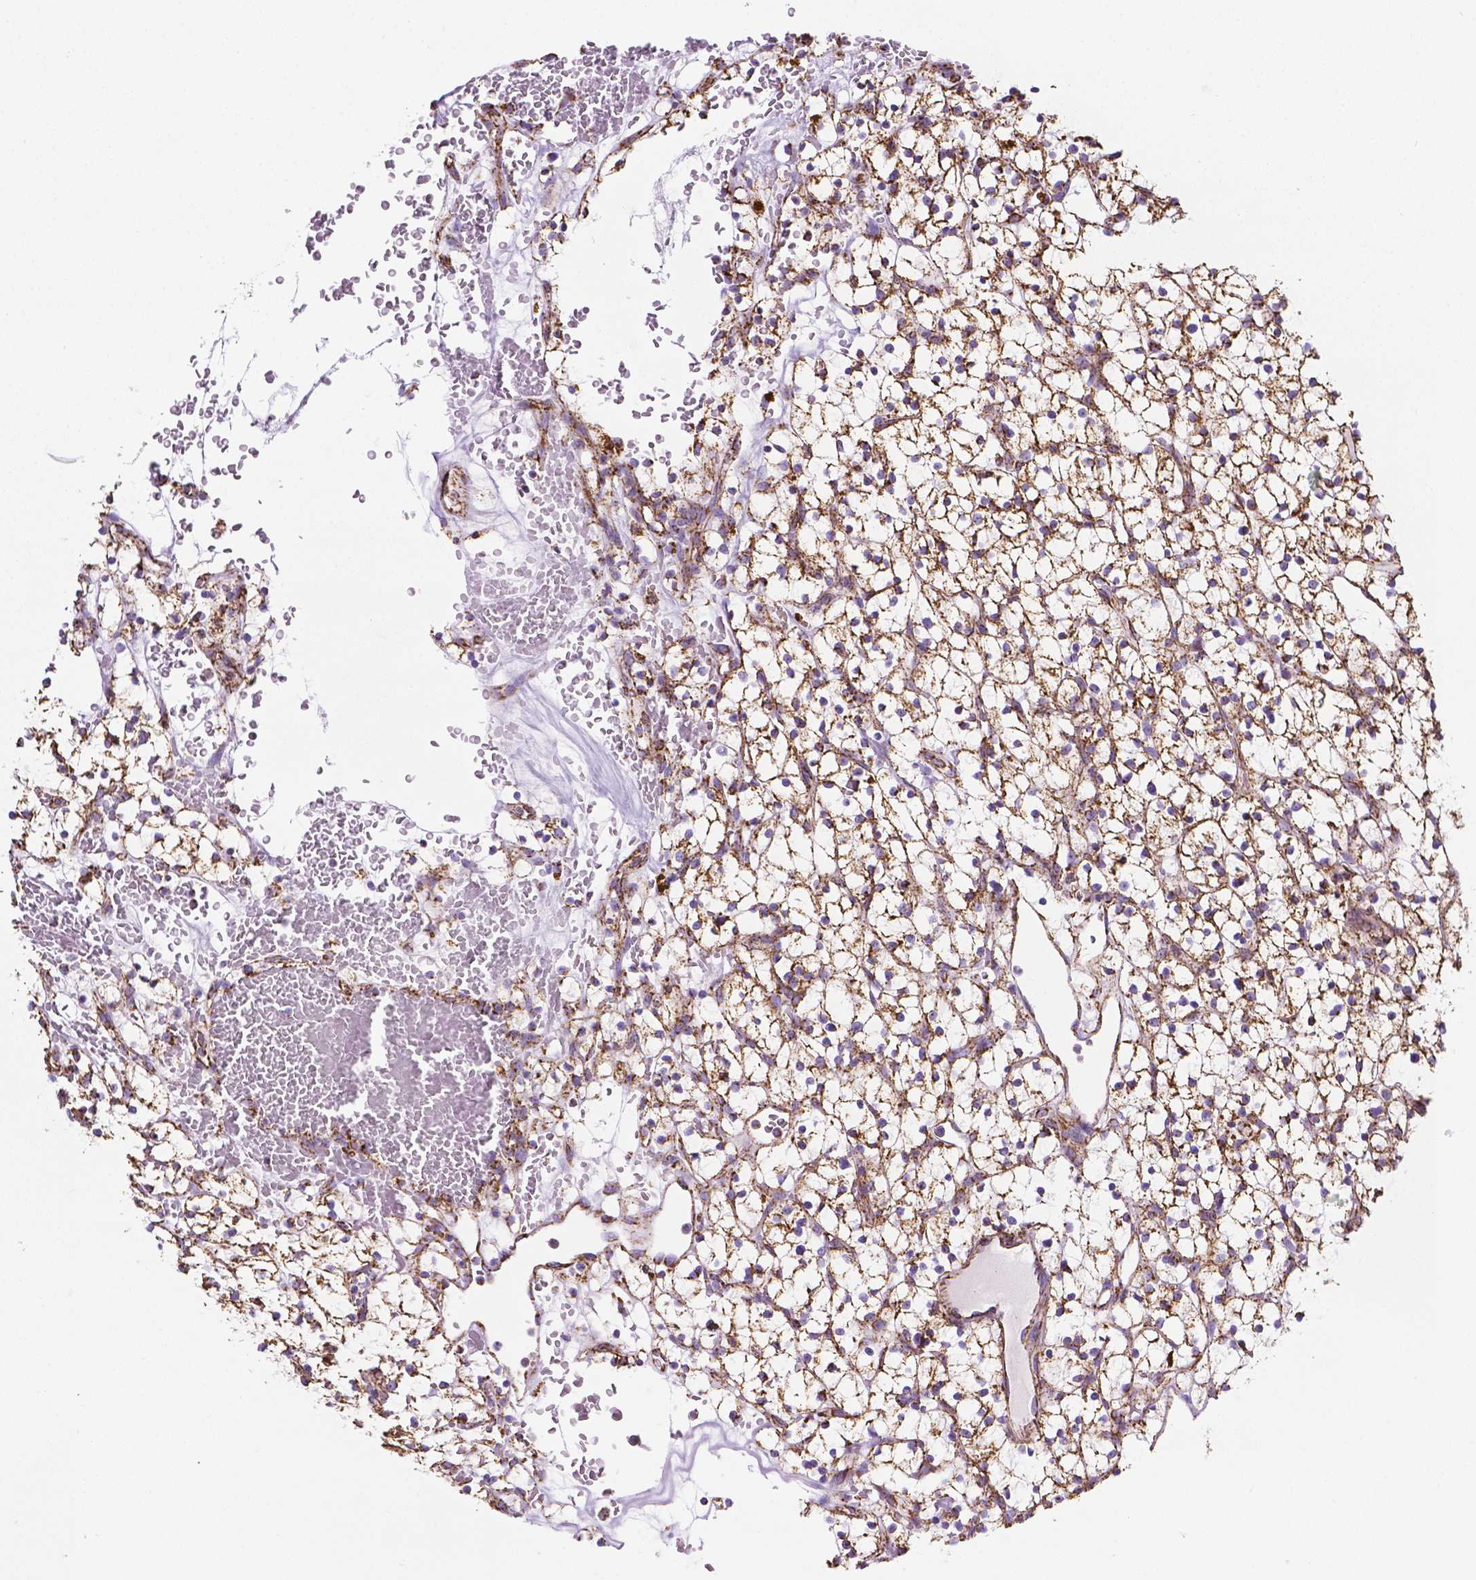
{"staining": {"intensity": "strong", "quantity": ">75%", "location": "cytoplasmic/membranous"}, "tissue": "renal cancer", "cell_type": "Tumor cells", "image_type": "cancer", "snomed": [{"axis": "morphology", "description": "Adenocarcinoma, NOS"}, {"axis": "topography", "description": "Kidney"}], "caption": "Renal cancer stained with a brown dye displays strong cytoplasmic/membranous positive expression in about >75% of tumor cells.", "gene": "RMDN3", "patient": {"sex": "female", "age": 64}}